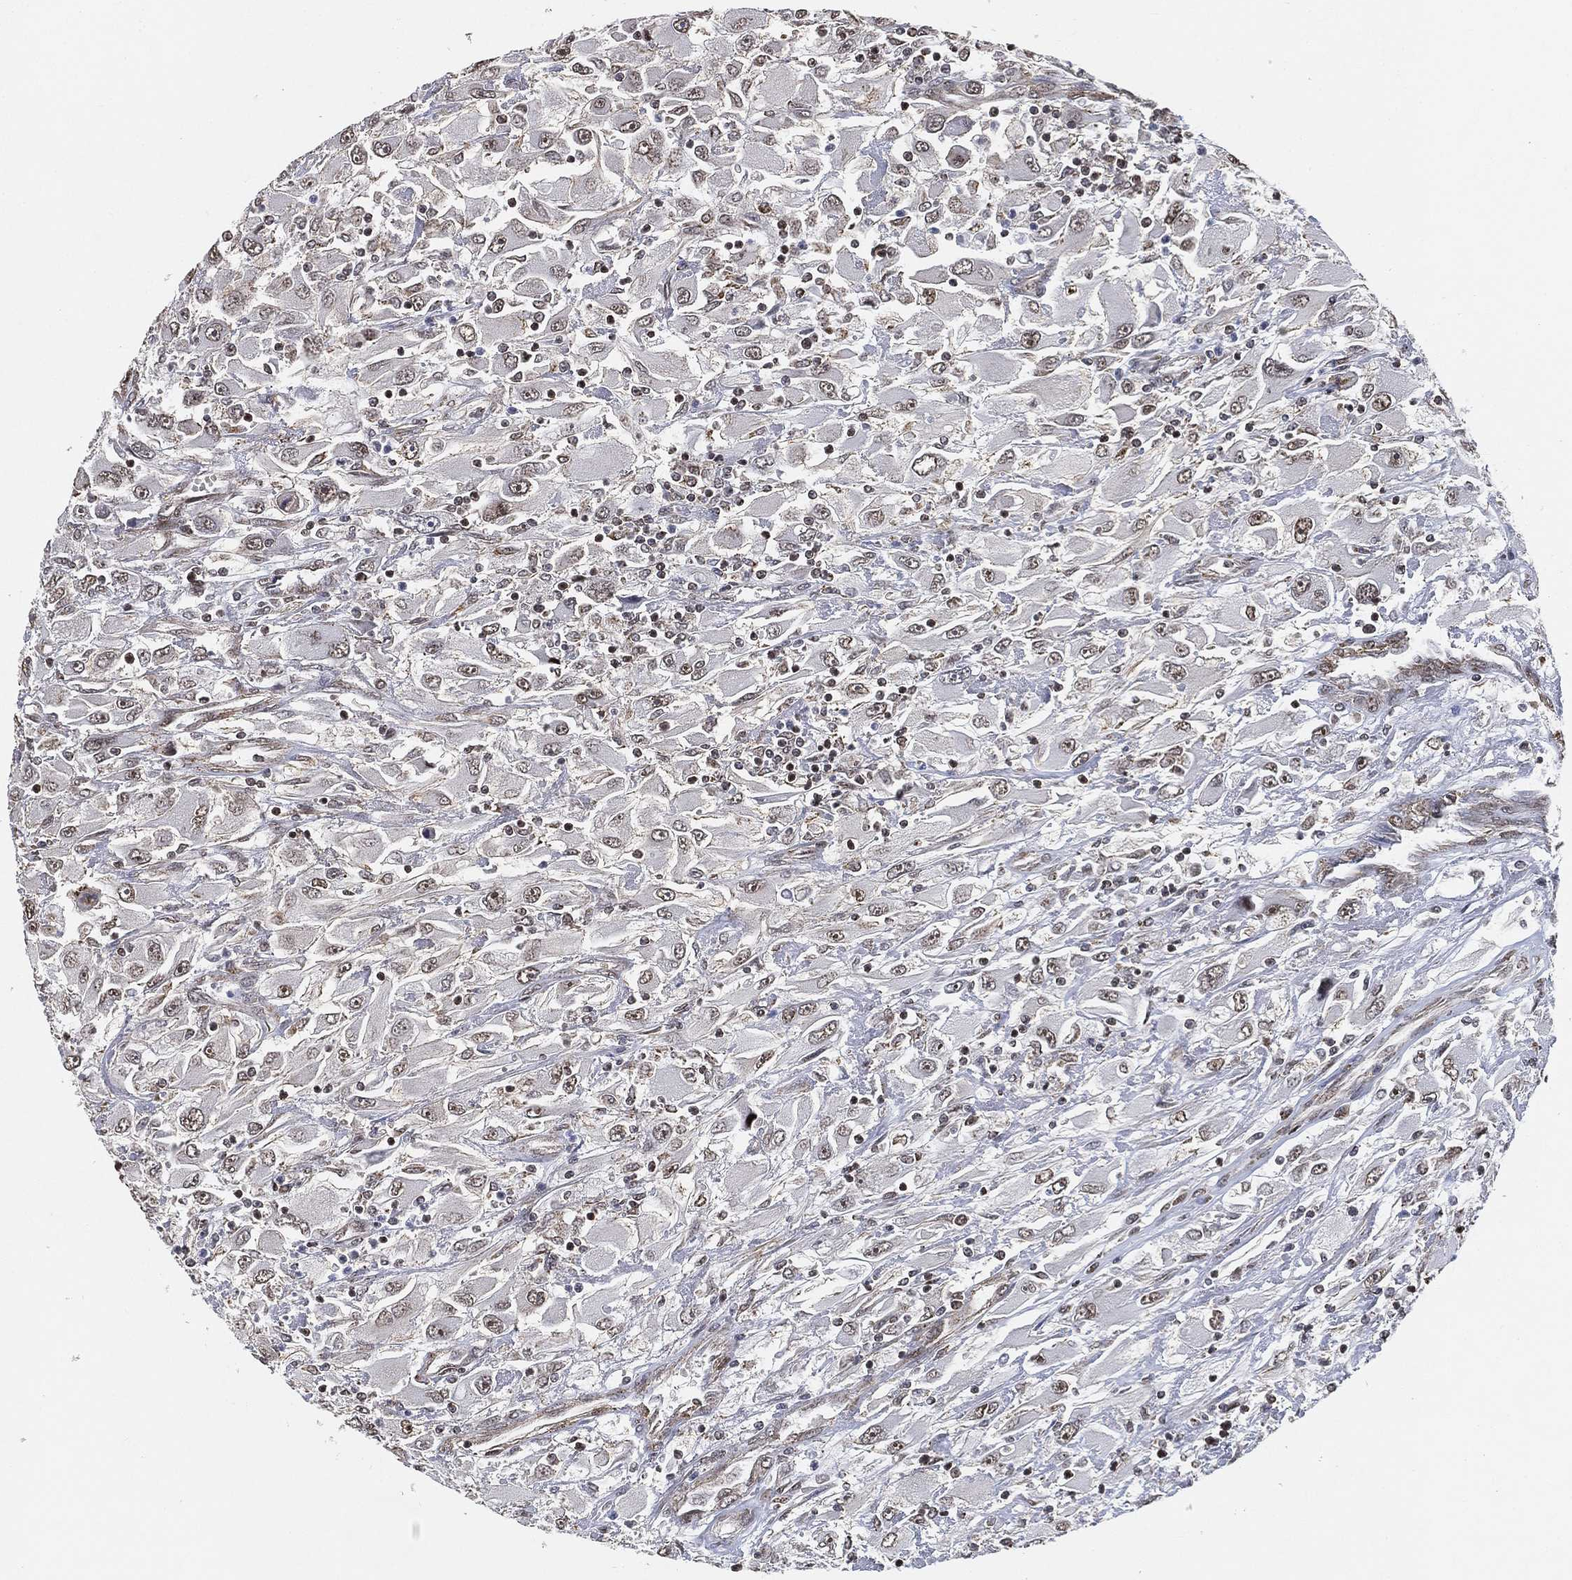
{"staining": {"intensity": "moderate", "quantity": "<25%", "location": "nuclear"}, "tissue": "renal cancer", "cell_type": "Tumor cells", "image_type": "cancer", "snomed": [{"axis": "morphology", "description": "Adenocarcinoma, NOS"}, {"axis": "topography", "description": "Kidney"}], "caption": "An IHC micrograph of tumor tissue is shown. Protein staining in brown highlights moderate nuclear positivity in renal cancer within tumor cells.", "gene": "RSRC2", "patient": {"sex": "female", "age": 52}}